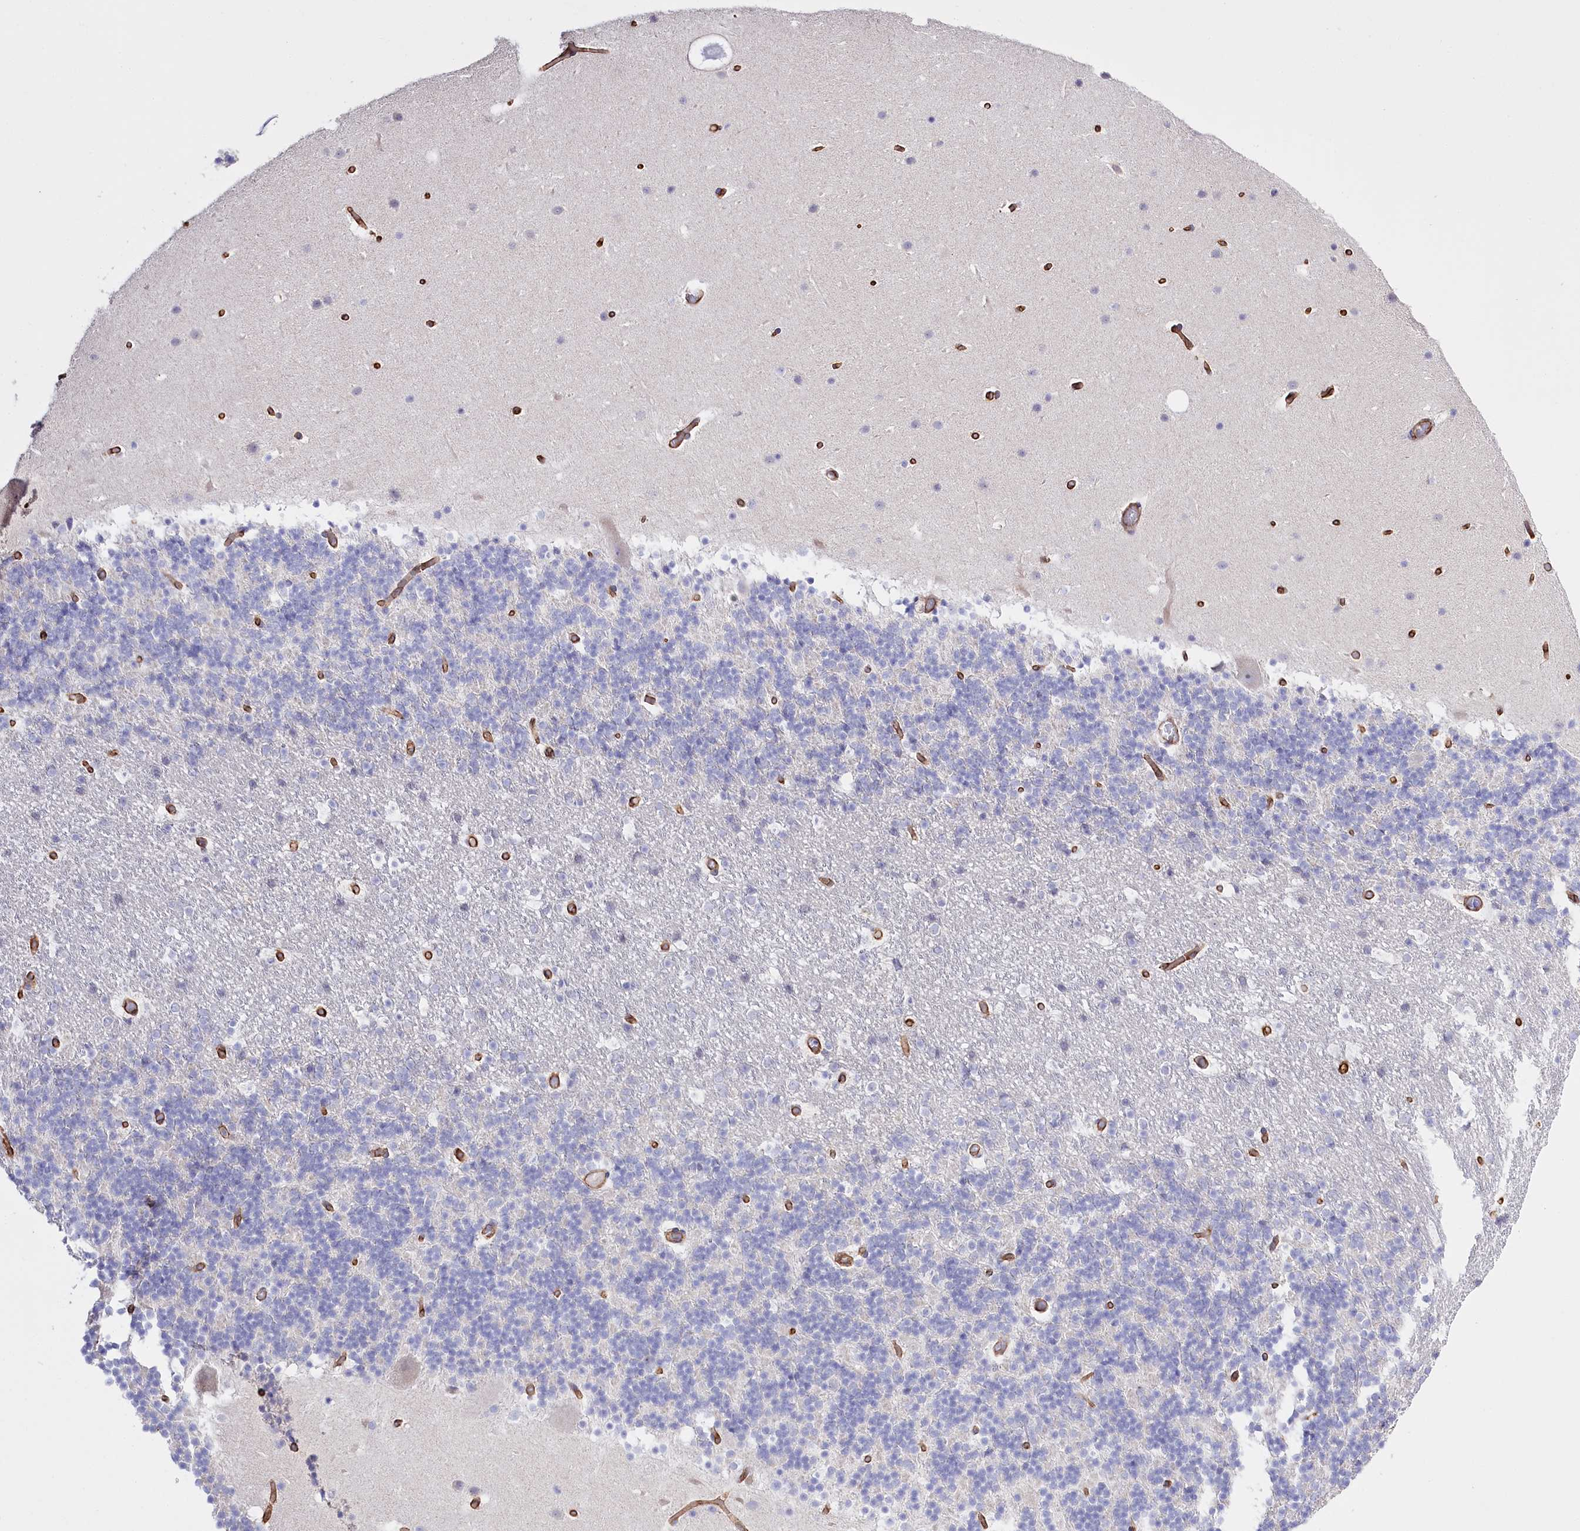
{"staining": {"intensity": "negative", "quantity": "none", "location": "none"}, "tissue": "cerebellum", "cell_type": "Cells in granular layer", "image_type": "normal", "snomed": [{"axis": "morphology", "description": "Normal tissue, NOS"}, {"axis": "topography", "description": "Cerebellum"}], "caption": "Immunohistochemistry (IHC) photomicrograph of unremarkable cerebellum: human cerebellum stained with DAB reveals no significant protein expression in cells in granular layer. The staining was performed using DAB (3,3'-diaminobenzidine) to visualize the protein expression in brown, while the nuclei were stained in blue with hematoxylin (Magnification: 20x).", "gene": "SLC39A10", "patient": {"sex": "male", "age": 57}}